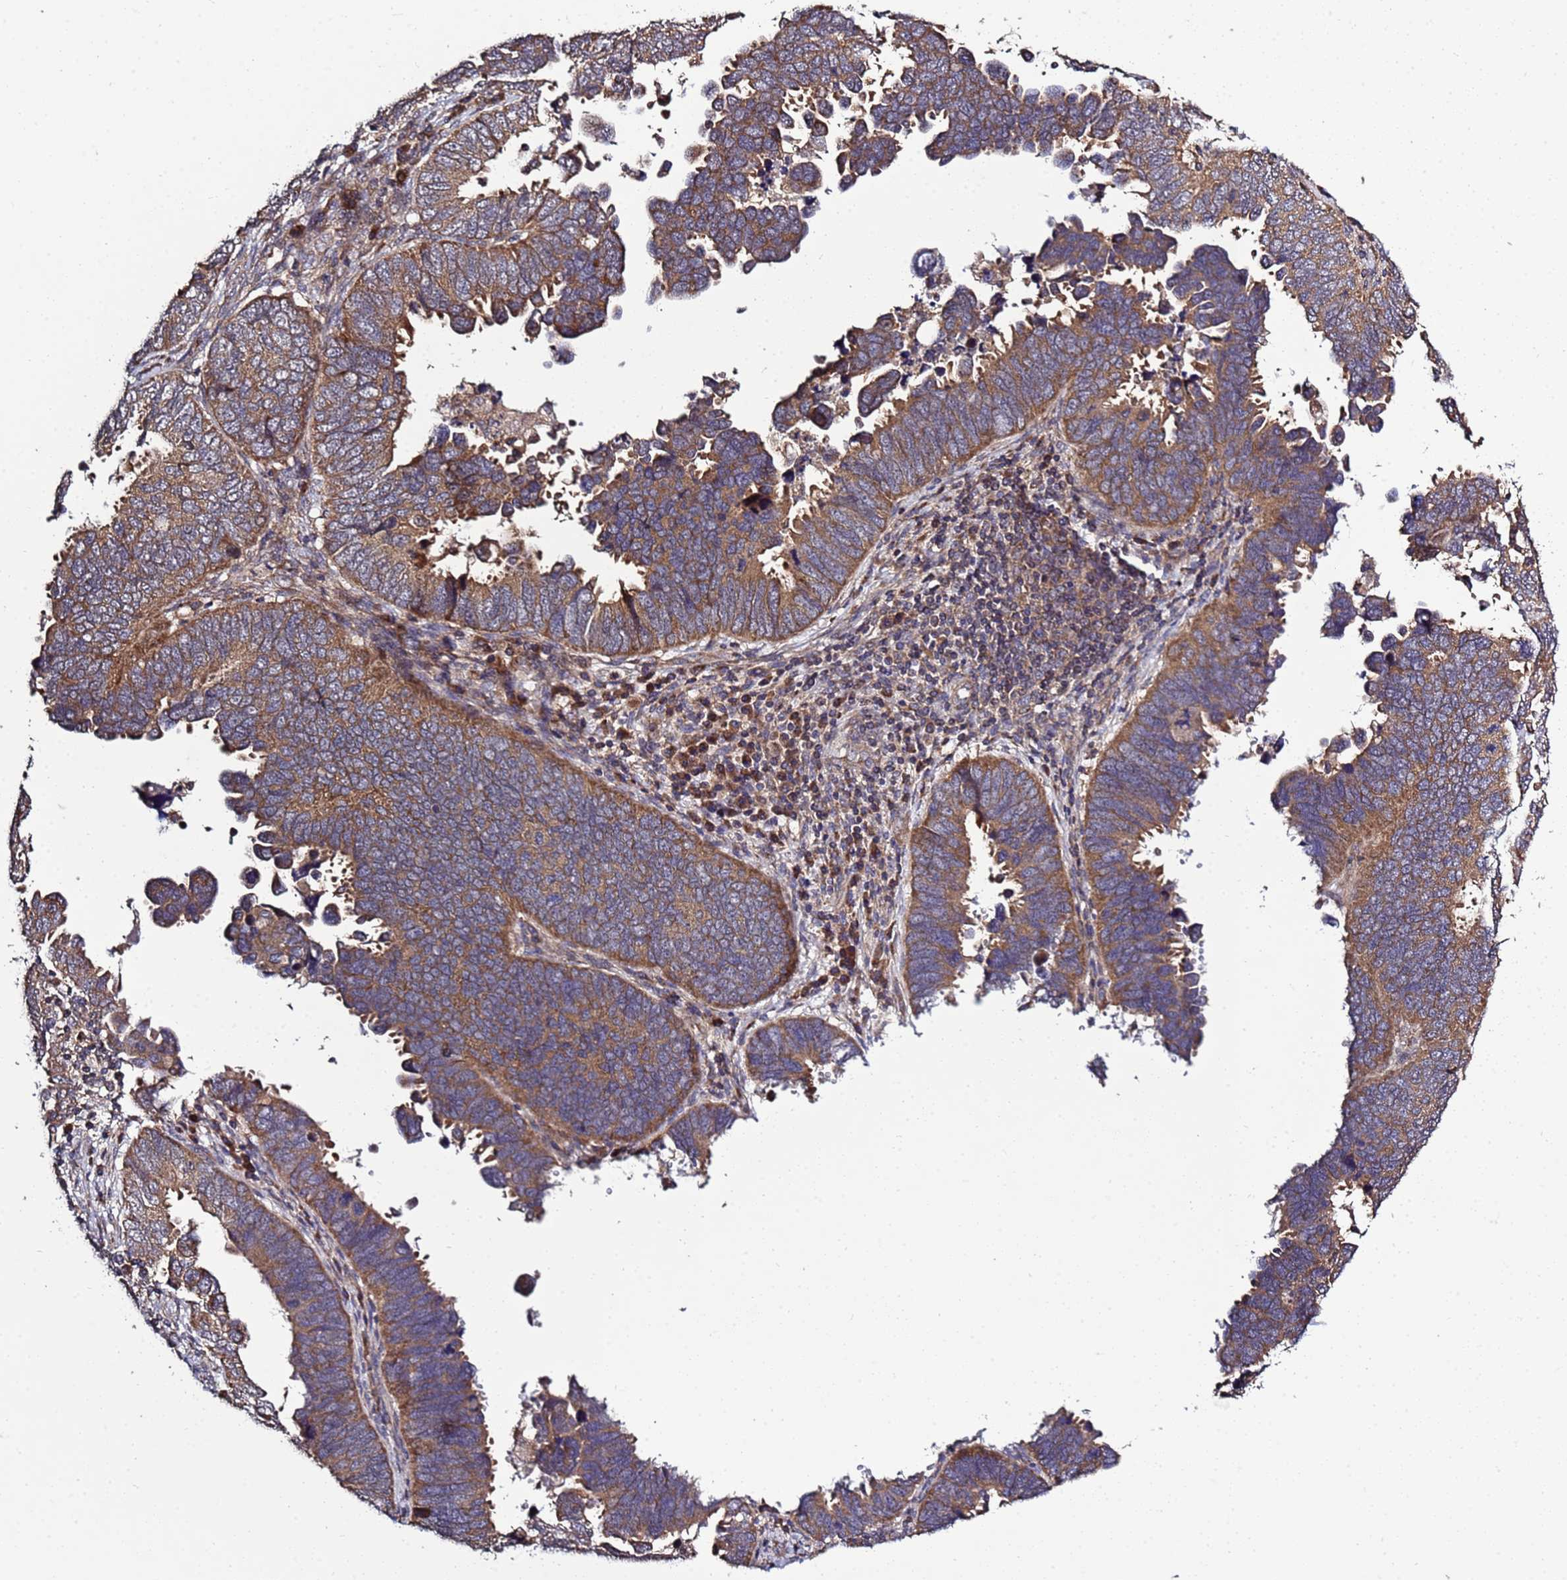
{"staining": {"intensity": "moderate", "quantity": ">75%", "location": "cytoplasmic/membranous"}, "tissue": "endometrial cancer", "cell_type": "Tumor cells", "image_type": "cancer", "snomed": [{"axis": "morphology", "description": "Adenocarcinoma, NOS"}, {"axis": "topography", "description": "Endometrium"}], "caption": "Immunohistochemistry (IHC) image of adenocarcinoma (endometrial) stained for a protein (brown), which shows medium levels of moderate cytoplasmic/membranous positivity in approximately >75% of tumor cells.", "gene": "P2RX7", "patient": {"sex": "female", "age": 79}}